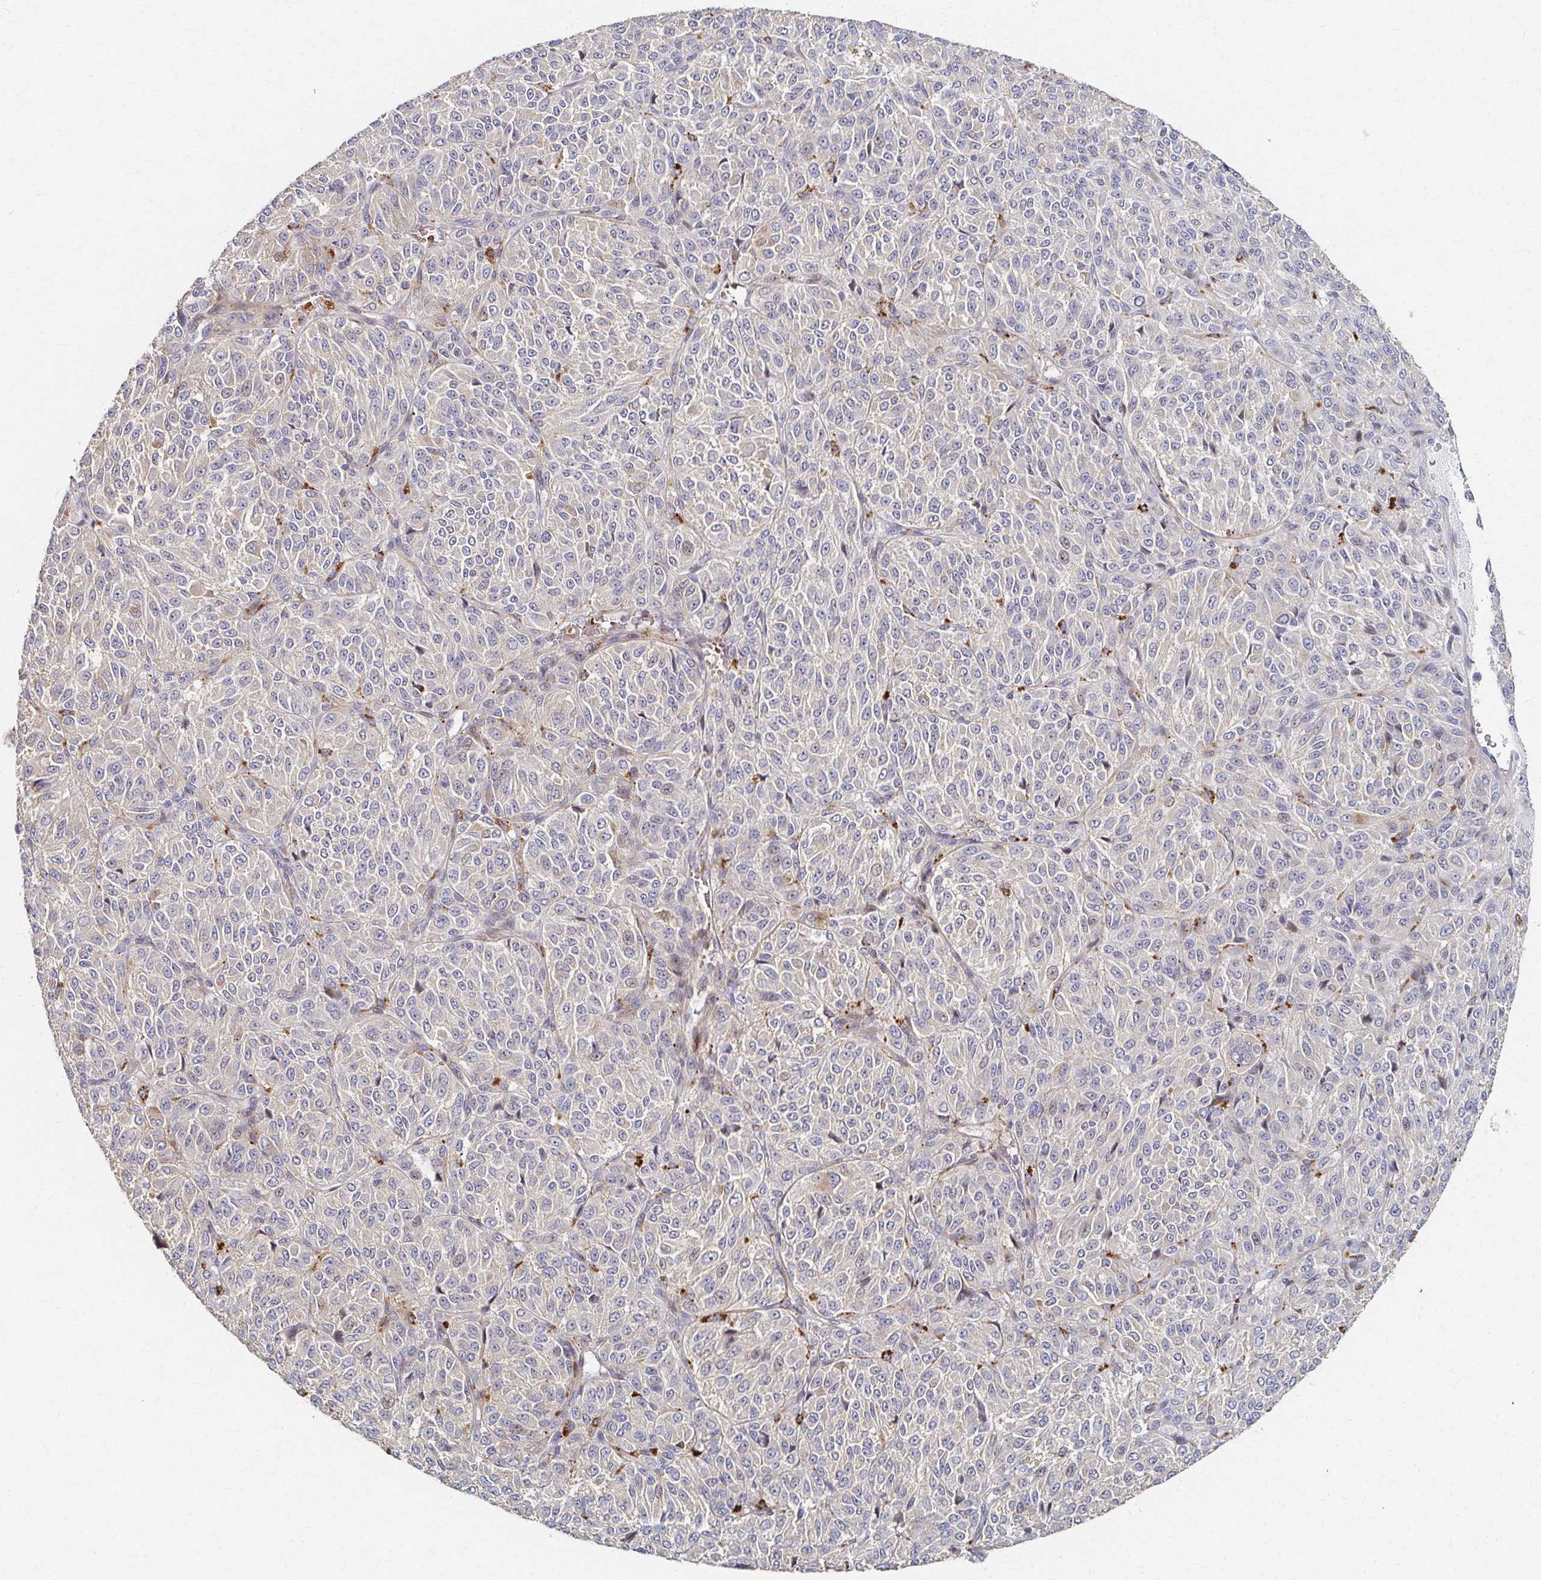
{"staining": {"intensity": "moderate", "quantity": "<25%", "location": "cytoplasmic/membranous"}, "tissue": "melanoma", "cell_type": "Tumor cells", "image_type": "cancer", "snomed": [{"axis": "morphology", "description": "Malignant melanoma, Metastatic site"}, {"axis": "topography", "description": "Brain"}], "caption": "Tumor cells demonstrate low levels of moderate cytoplasmic/membranous expression in about <25% of cells in human melanoma.", "gene": "SKA2", "patient": {"sex": "female", "age": 56}}